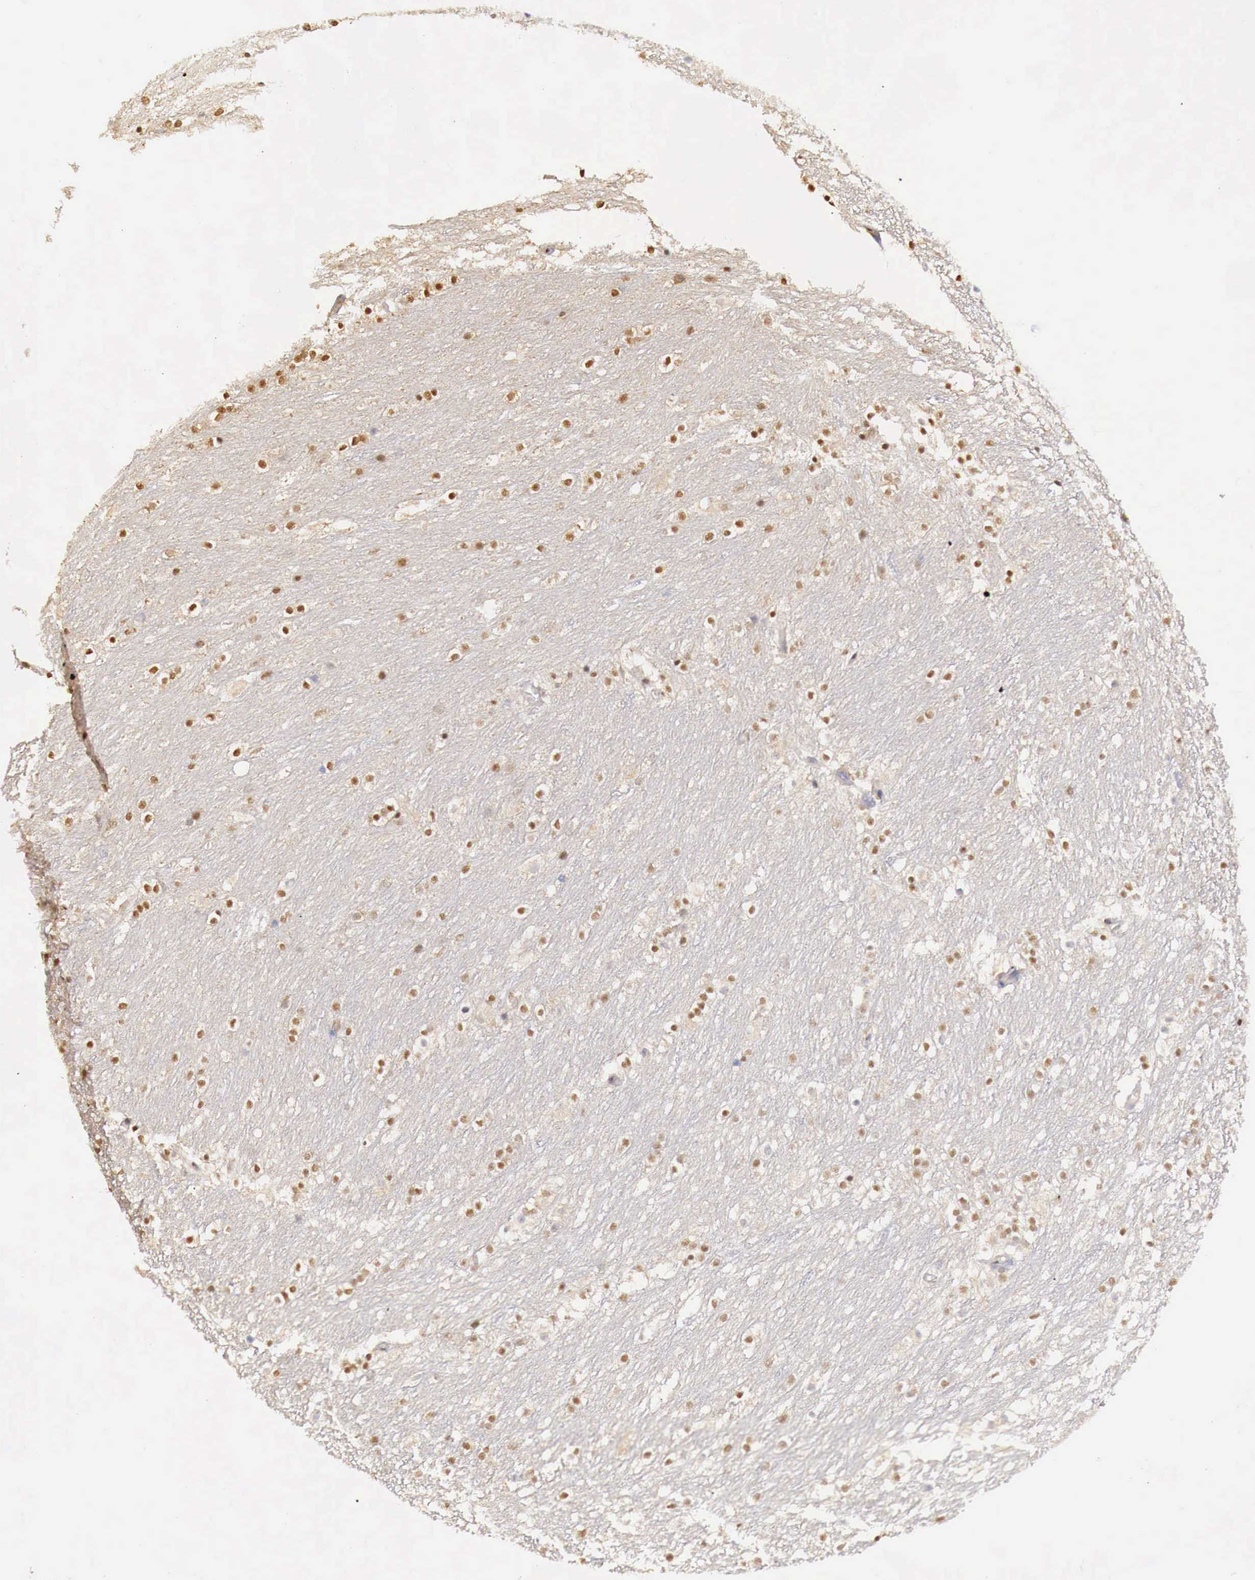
{"staining": {"intensity": "moderate", "quantity": "25%-75%", "location": "nuclear"}, "tissue": "caudate", "cell_type": "Glial cells", "image_type": "normal", "snomed": [{"axis": "morphology", "description": "Normal tissue, NOS"}, {"axis": "topography", "description": "Lateral ventricle wall"}], "caption": "Normal caudate reveals moderate nuclear expression in approximately 25%-75% of glial cells, visualized by immunohistochemistry. (DAB (3,3'-diaminobenzidine) = brown stain, brightfield microscopy at high magnification).", "gene": "UBA1", "patient": {"sex": "female", "age": 19}}